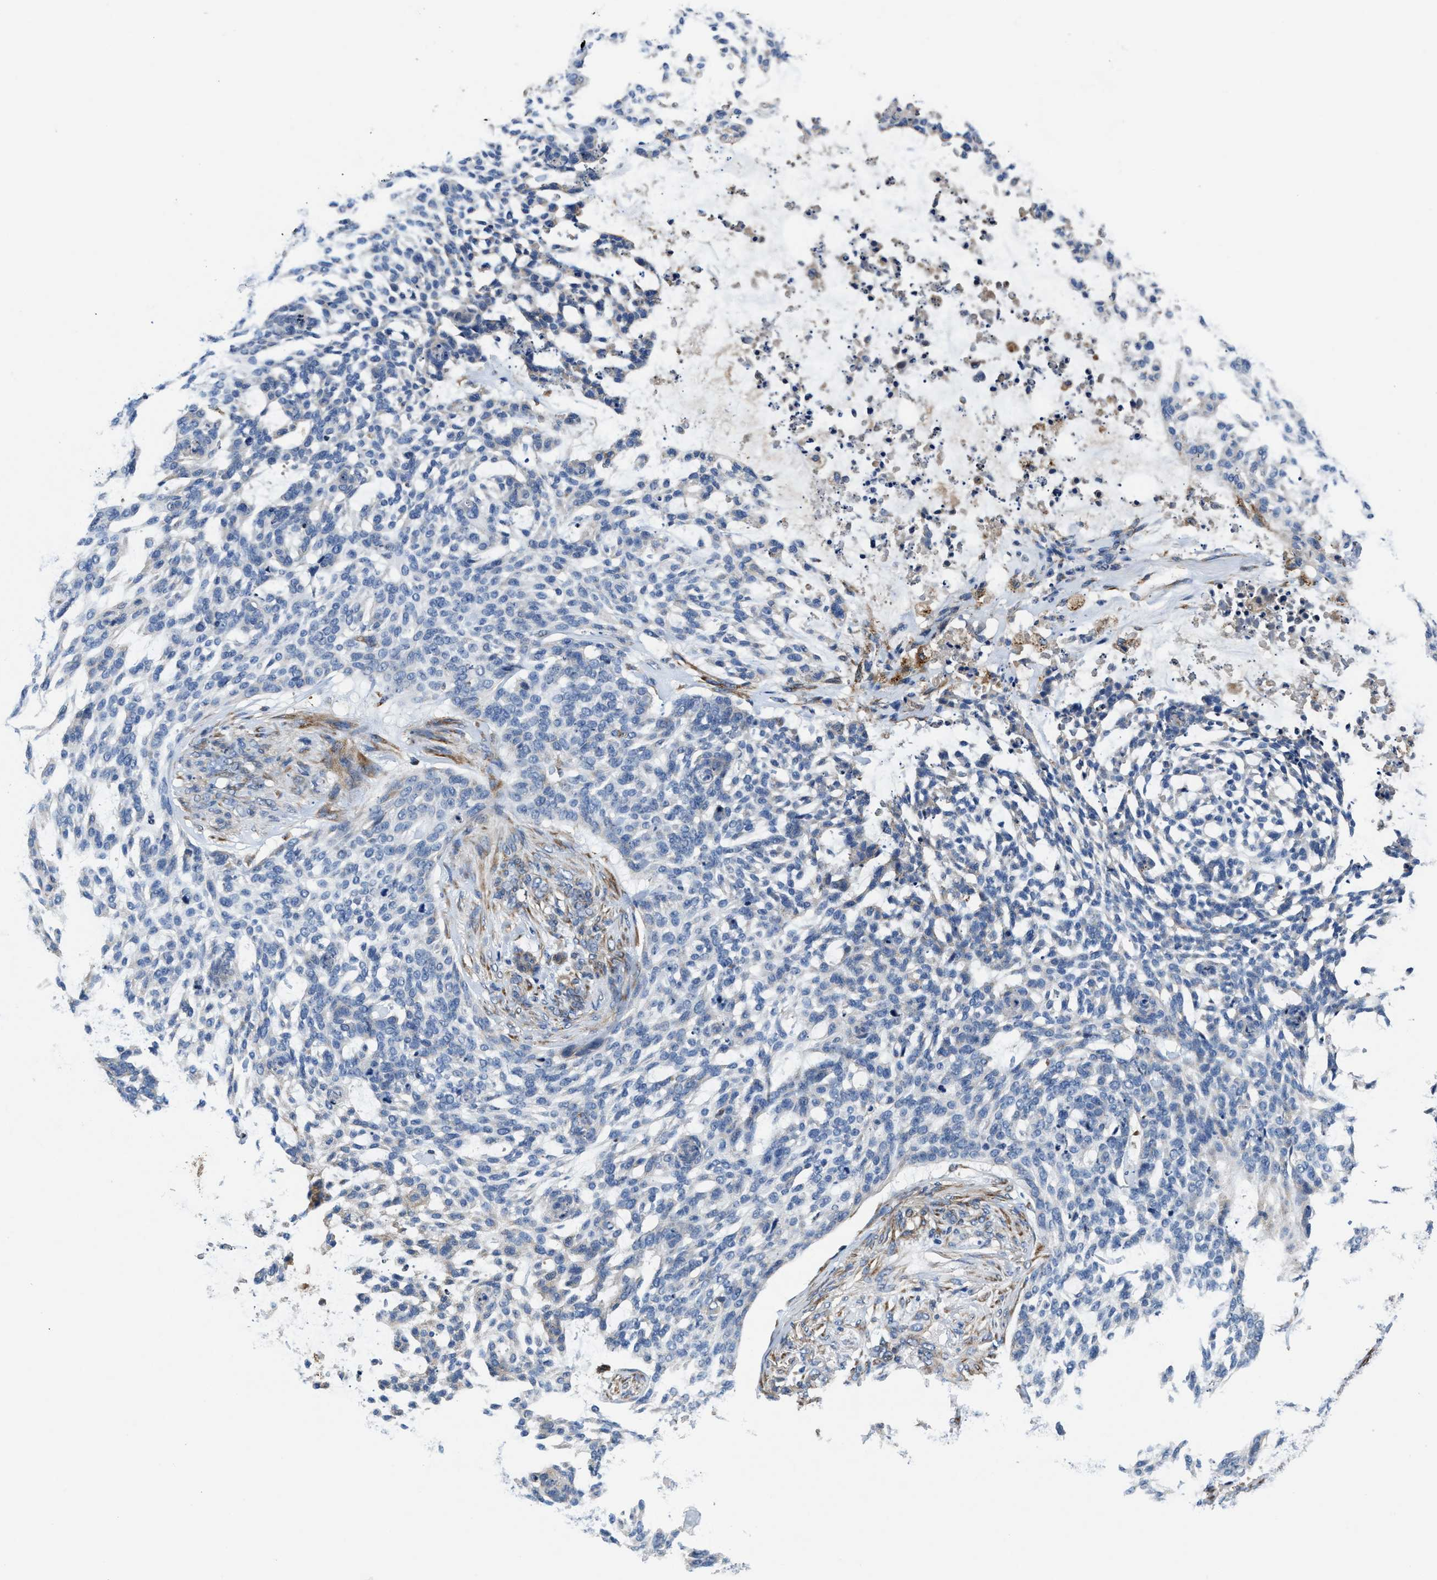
{"staining": {"intensity": "negative", "quantity": "none", "location": "none"}, "tissue": "skin cancer", "cell_type": "Tumor cells", "image_type": "cancer", "snomed": [{"axis": "morphology", "description": "Basal cell carcinoma"}, {"axis": "topography", "description": "Skin"}], "caption": "Photomicrograph shows no protein staining in tumor cells of skin cancer tissue. Nuclei are stained in blue.", "gene": "SLC12A2", "patient": {"sex": "female", "age": 64}}